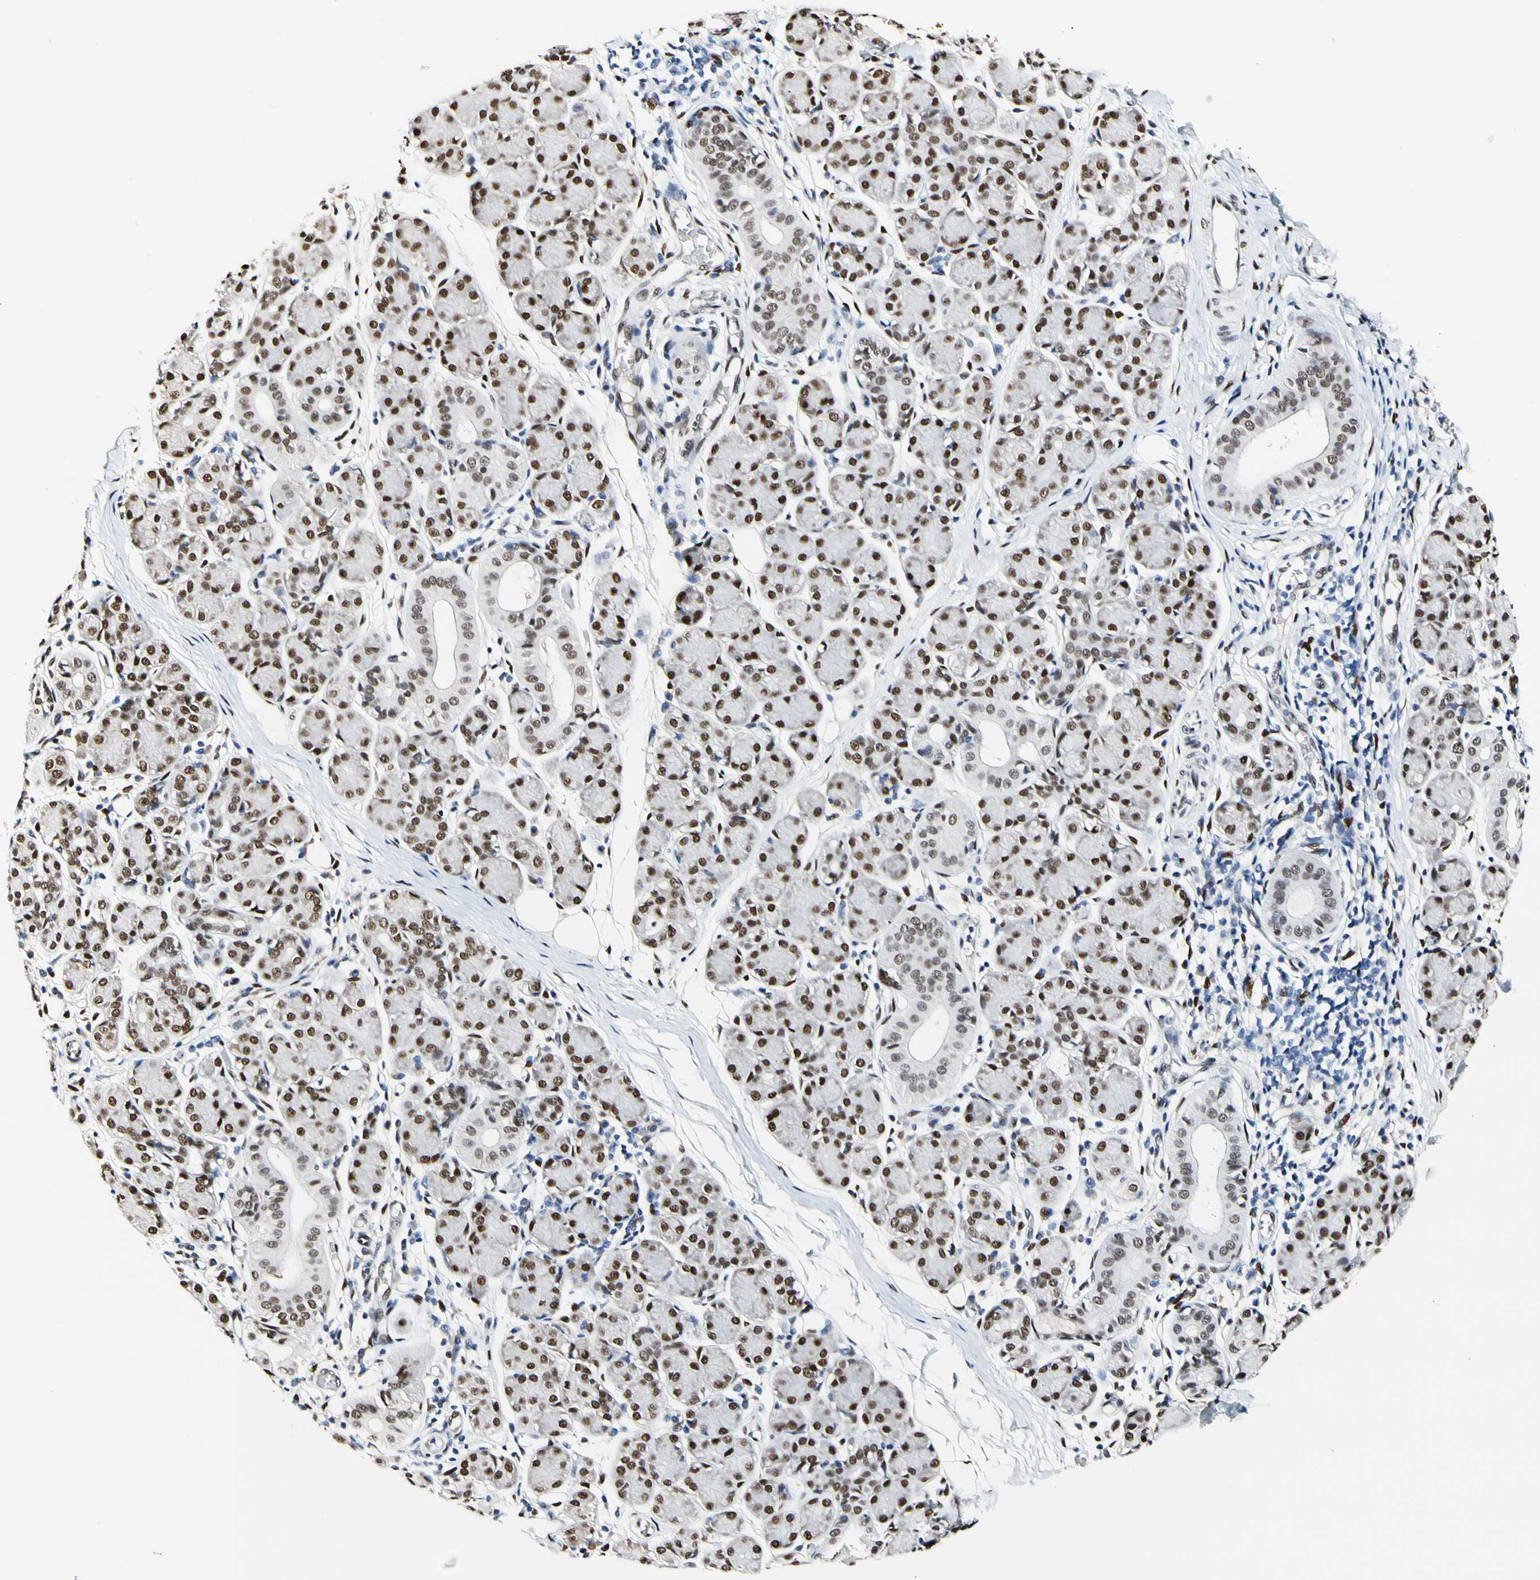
{"staining": {"intensity": "moderate", "quantity": ">75%", "location": "nuclear"}, "tissue": "salivary gland", "cell_type": "Glandular cells", "image_type": "normal", "snomed": [{"axis": "morphology", "description": "Normal tissue, NOS"}, {"axis": "morphology", "description": "Inflammation, NOS"}, {"axis": "topography", "description": "Lymph node"}, {"axis": "topography", "description": "Salivary gland"}], "caption": "Salivary gland stained for a protein (brown) demonstrates moderate nuclear positive staining in approximately >75% of glandular cells.", "gene": "NFIA", "patient": {"sex": "male", "age": 3}}